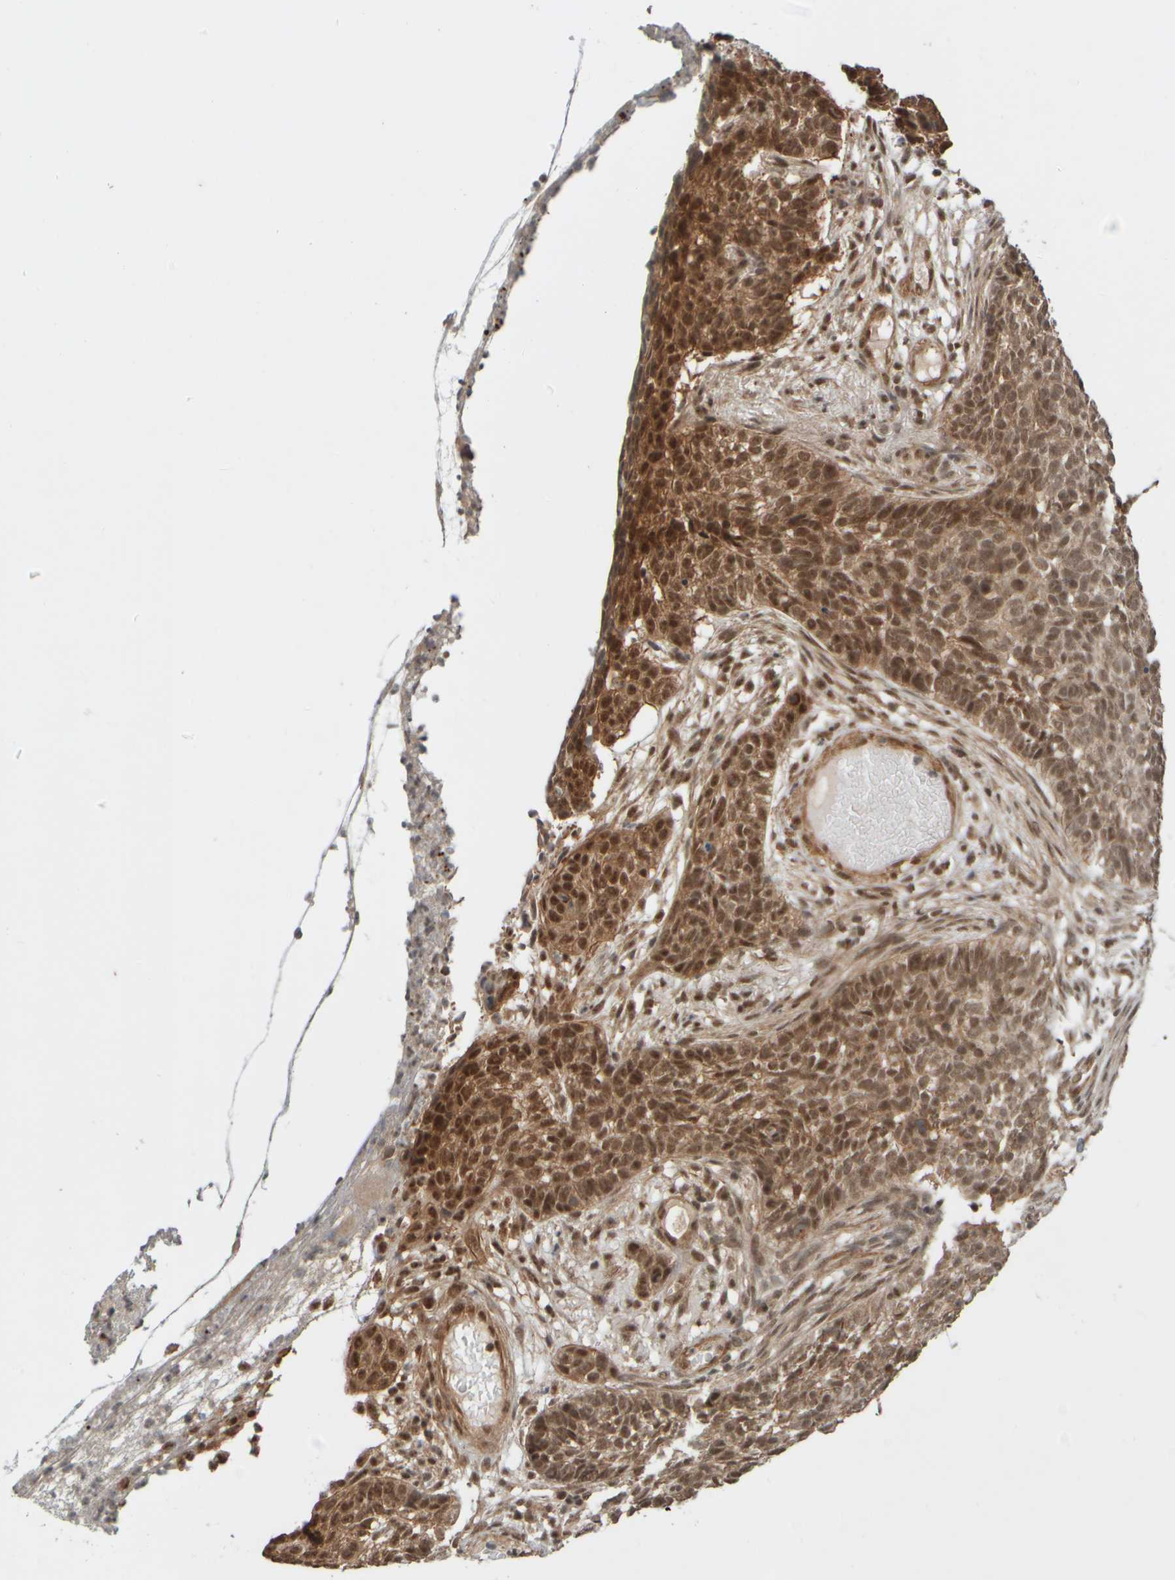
{"staining": {"intensity": "moderate", "quantity": ">75%", "location": "cytoplasmic/membranous,nuclear"}, "tissue": "skin cancer", "cell_type": "Tumor cells", "image_type": "cancer", "snomed": [{"axis": "morphology", "description": "Basal cell carcinoma"}, {"axis": "topography", "description": "Skin"}], "caption": "Immunohistochemistry (DAB (3,3'-diaminobenzidine)) staining of skin basal cell carcinoma shows moderate cytoplasmic/membranous and nuclear protein expression in approximately >75% of tumor cells.", "gene": "SYNRG", "patient": {"sex": "male", "age": 85}}